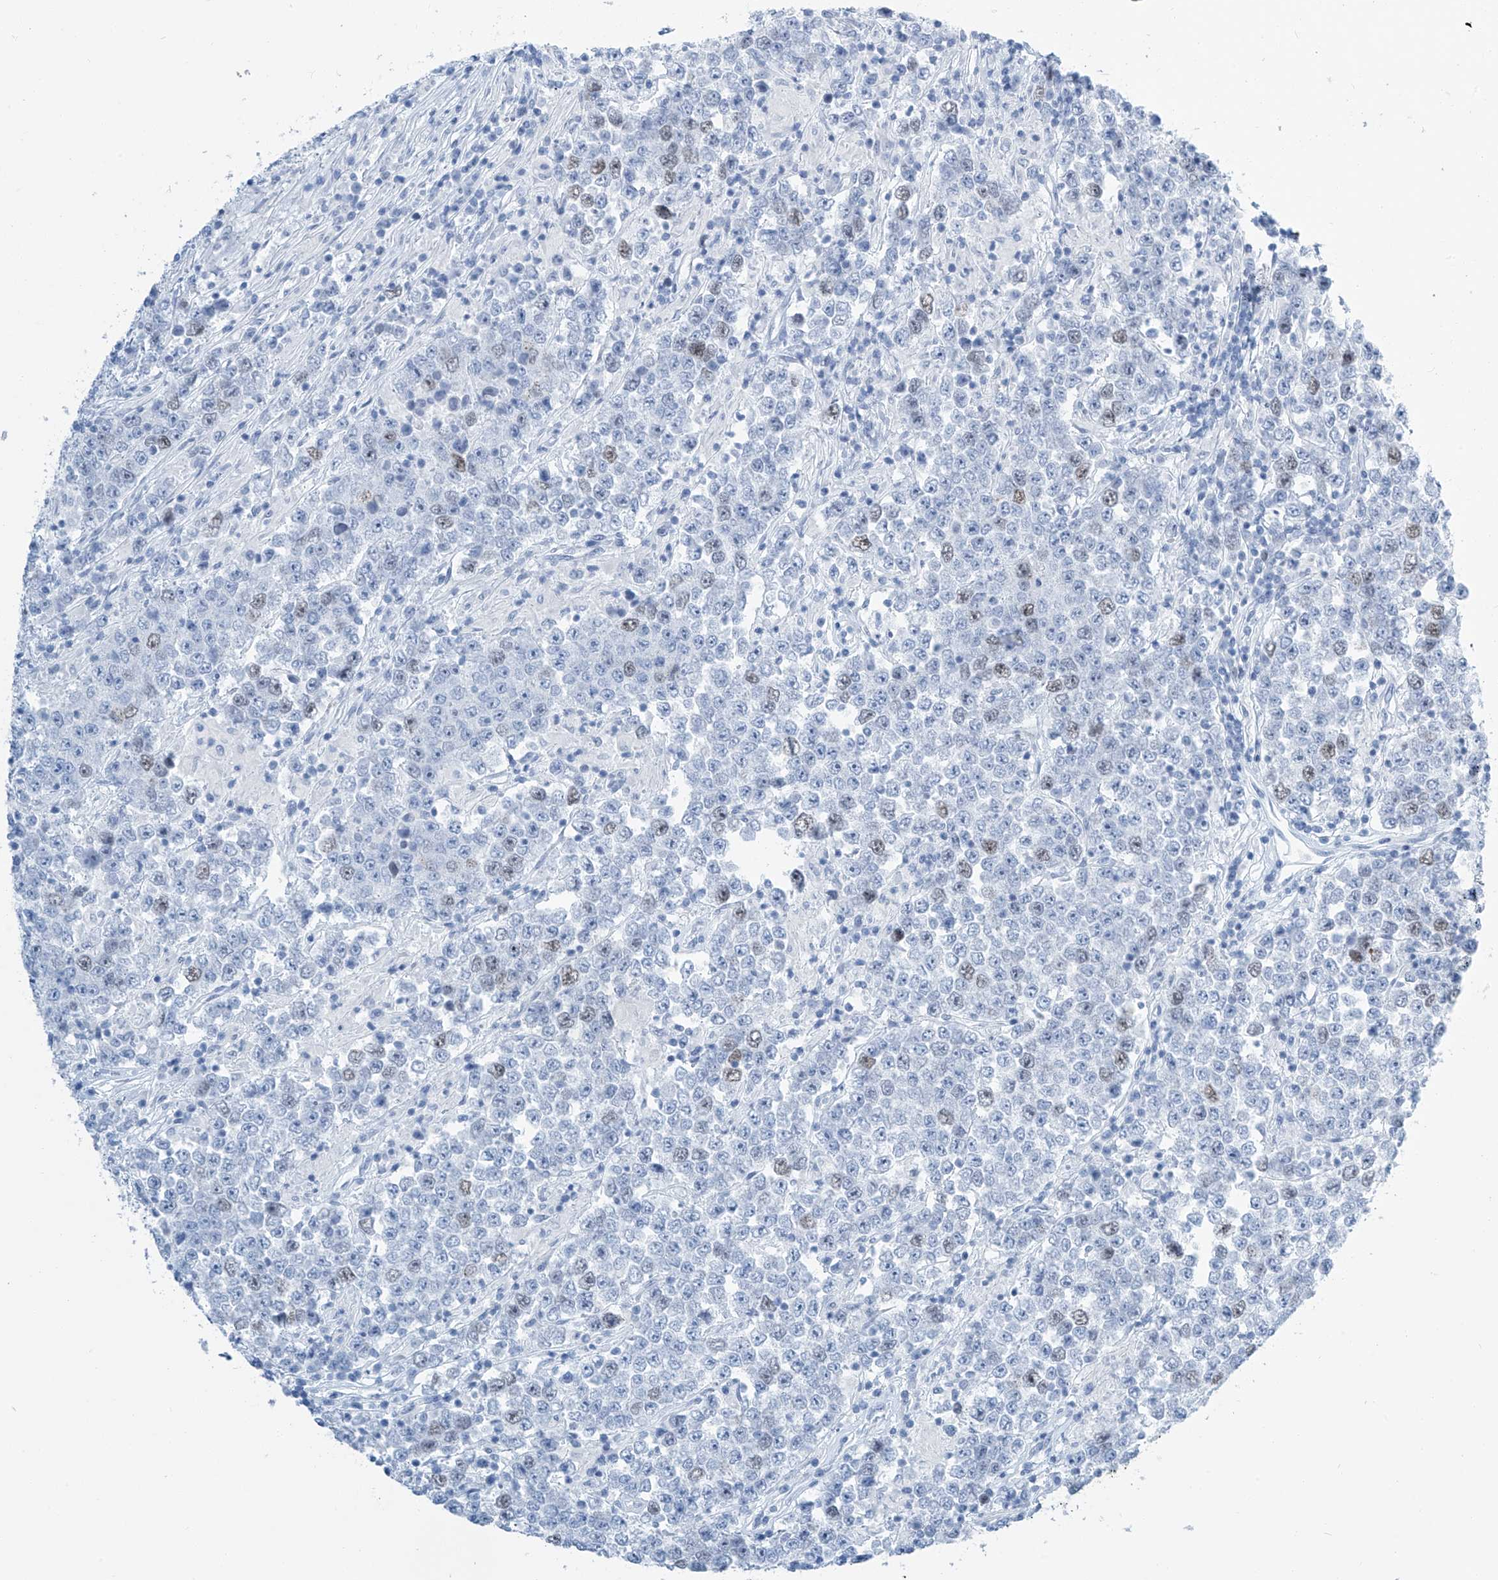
{"staining": {"intensity": "weak", "quantity": "<25%", "location": "nuclear"}, "tissue": "testis cancer", "cell_type": "Tumor cells", "image_type": "cancer", "snomed": [{"axis": "morphology", "description": "Normal tissue, NOS"}, {"axis": "morphology", "description": "Urothelial carcinoma, High grade"}, {"axis": "morphology", "description": "Seminoma, NOS"}, {"axis": "morphology", "description": "Carcinoma, Embryonal, NOS"}, {"axis": "topography", "description": "Urinary bladder"}, {"axis": "topography", "description": "Testis"}], "caption": "Tumor cells show no significant protein positivity in testis cancer.", "gene": "SGO2", "patient": {"sex": "male", "age": 41}}